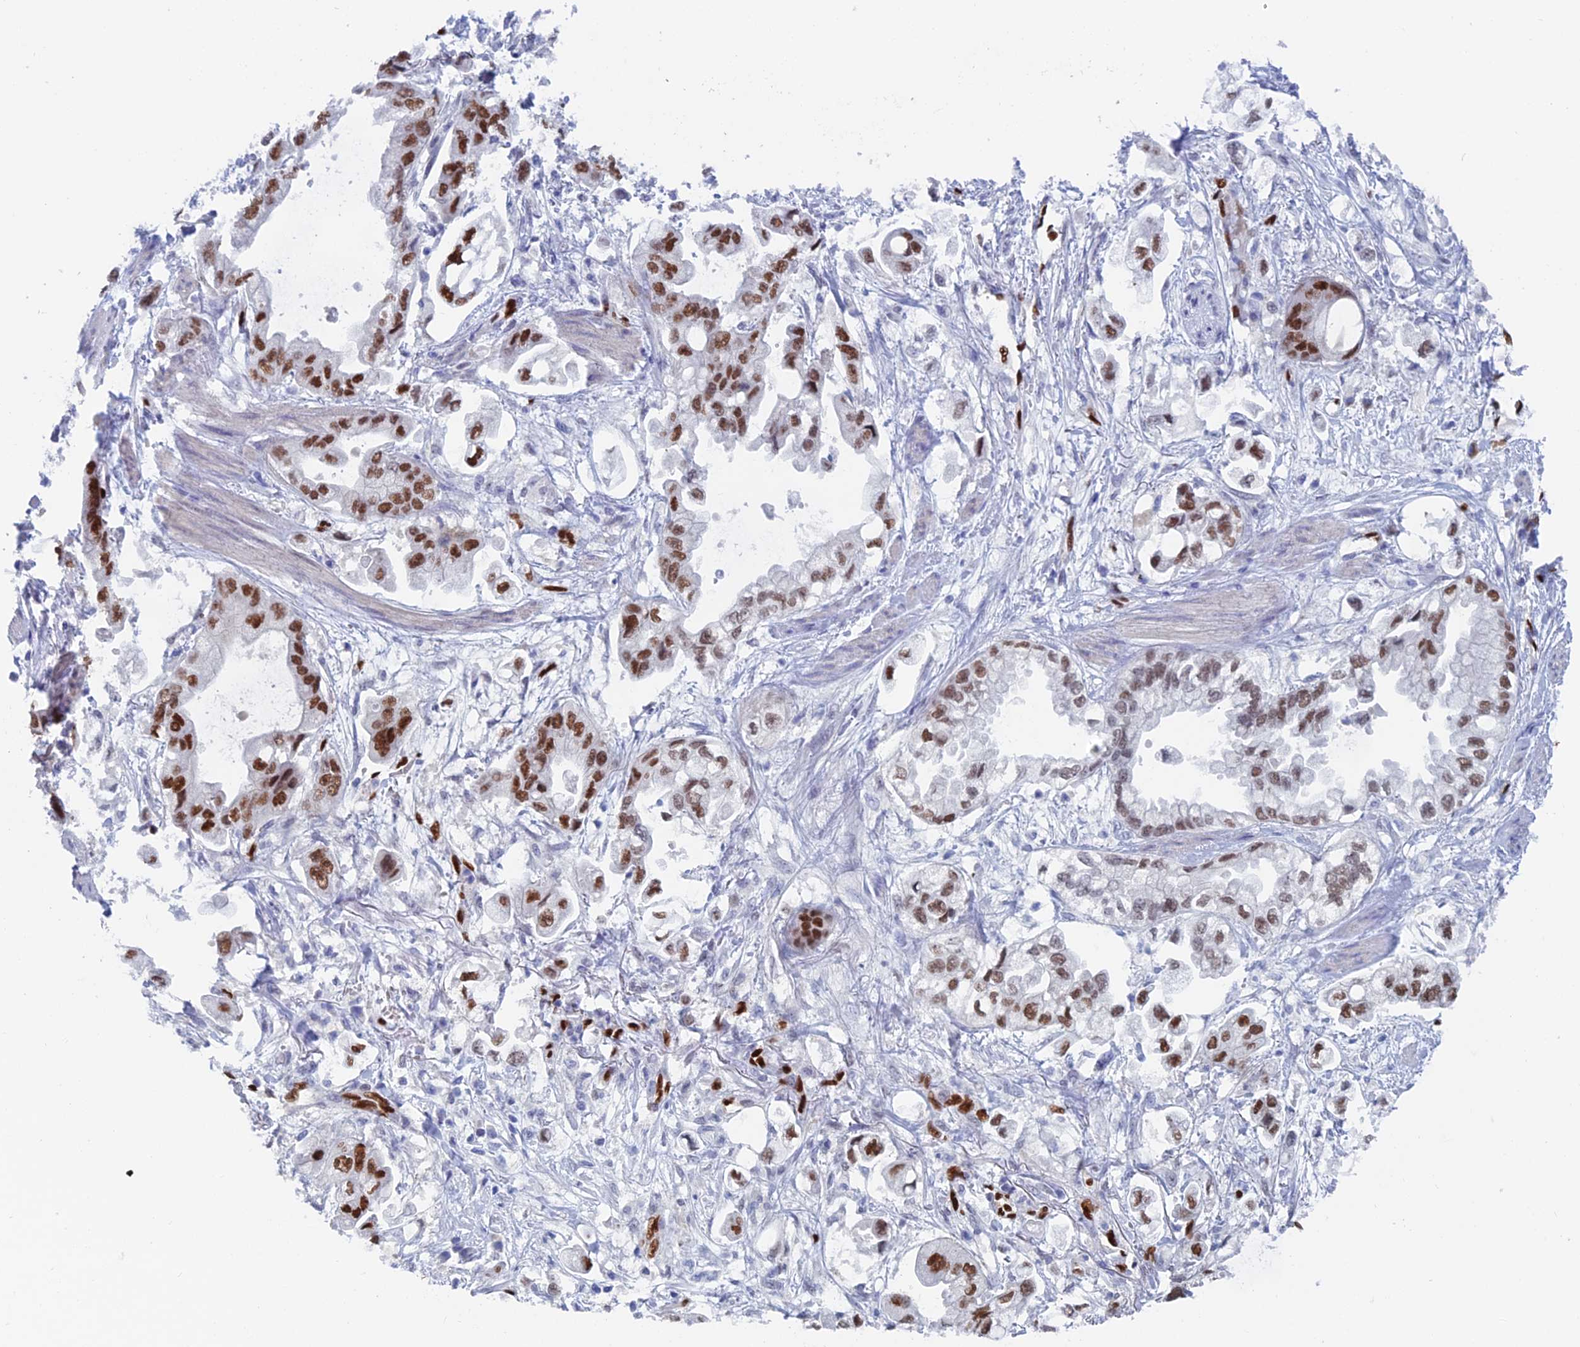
{"staining": {"intensity": "strong", "quantity": "25%-75%", "location": "nuclear"}, "tissue": "stomach cancer", "cell_type": "Tumor cells", "image_type": "cancer", "snomed": [{"axis": "morphology", "description": "Adenocarcinoma, NOS"}, {"axis": "topography", "description": "Stomach"}], "caption": "A brown stain labels strong nuclear positivity of a protein in stomach cancer (adenocarcinoma) tumor cells.", "gene": "NOL4L", "patient": {"sex": "male", "age": 62}}